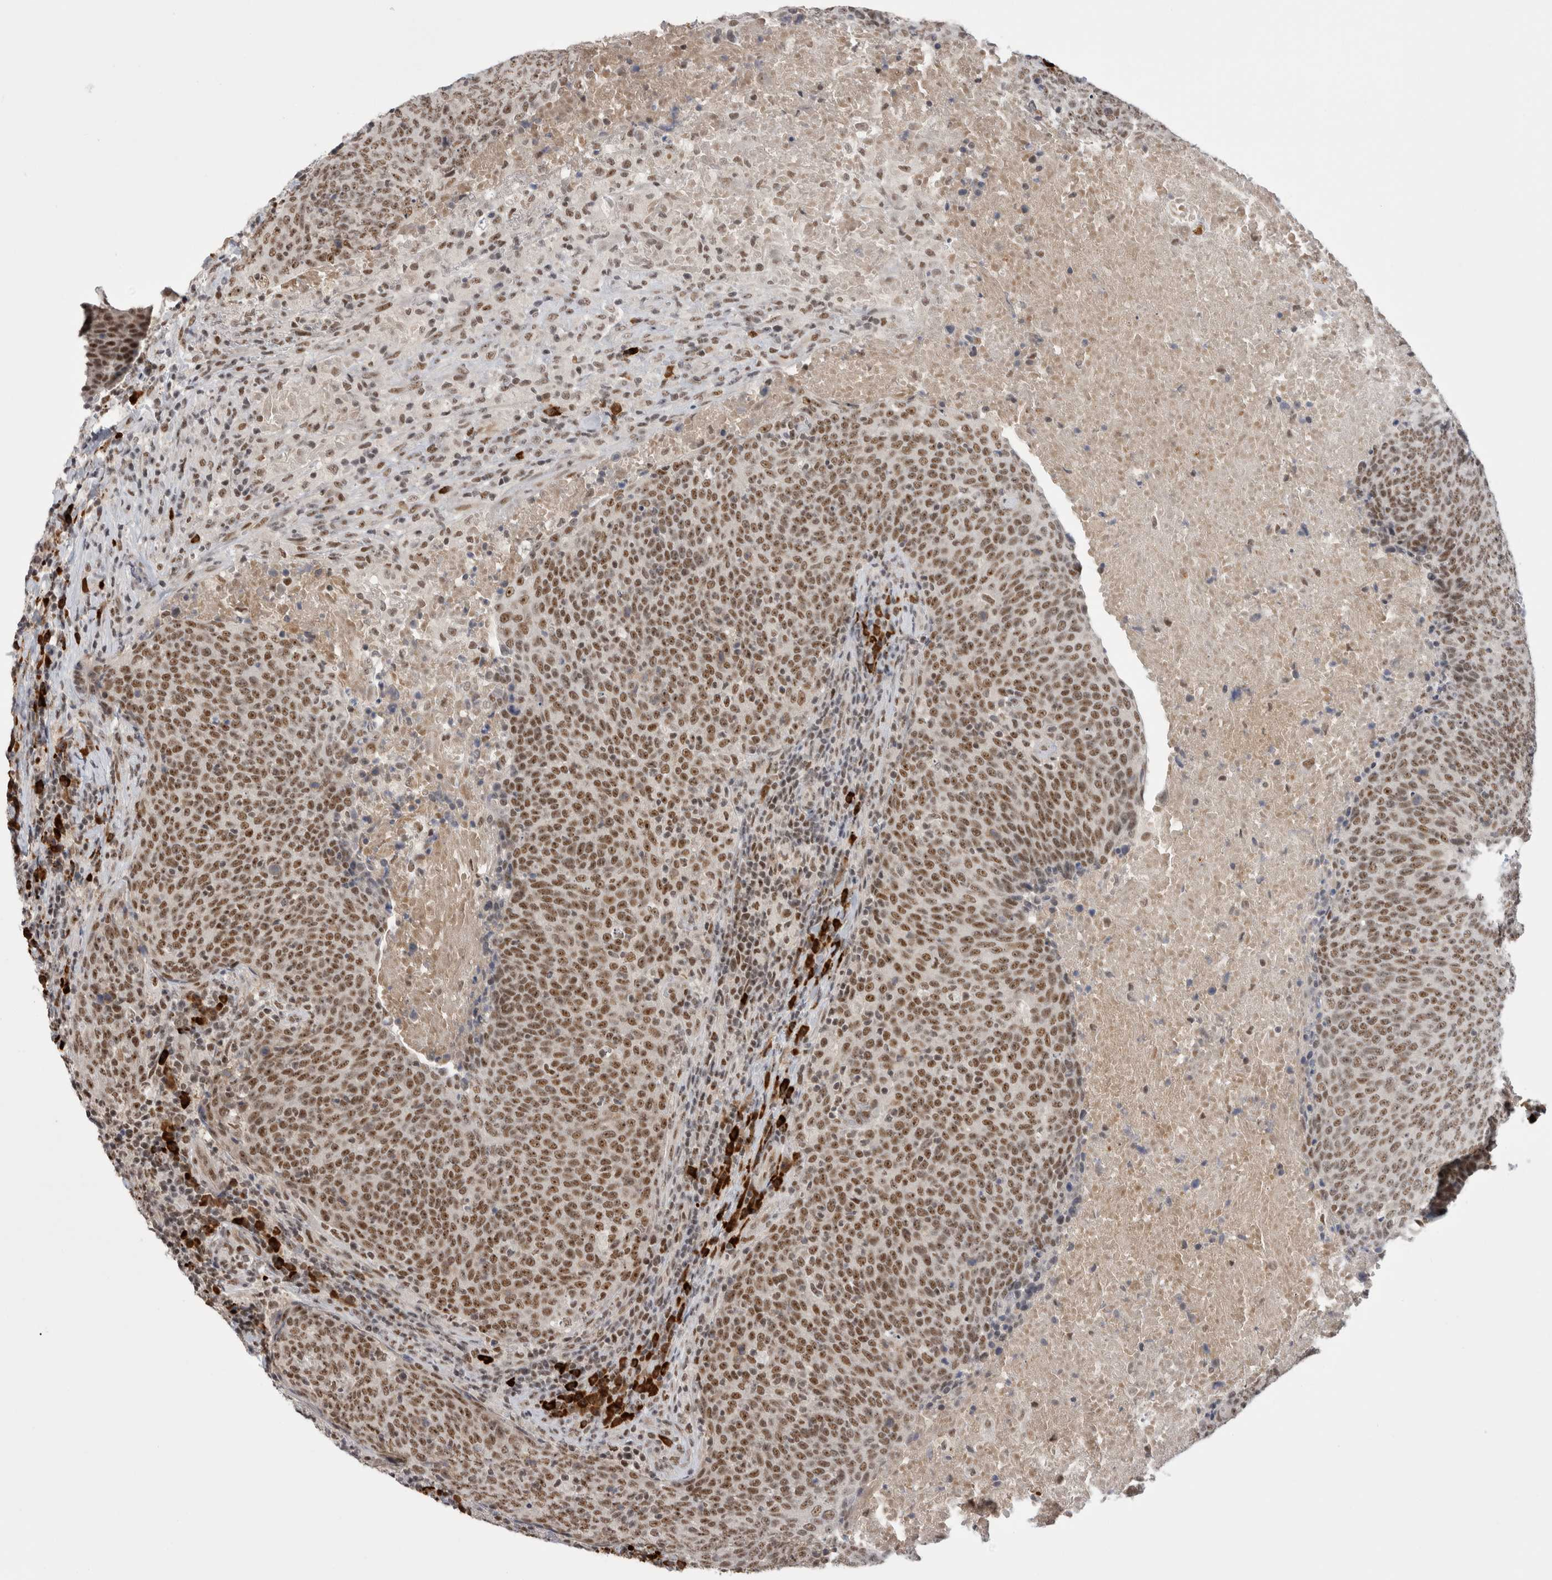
{"staining": {"intensity": "moderate", "quantity": ">75%", "location": "nuclear"}, "tissue": "head and neck cancer", "cell_type": "Tumor cells", "image_type": "cancer", "snomed": [{"axis": "morphology", "description": "Squamous cell carcinoma, NOS"}, {"axis": "morphology", "description": "Squamous cell carcinoma, metastatic, NOS"}, {"axis": "topography", "description": "Lymph node"}, {"axis": "topography", "description": "Head-Neck"}], "caption": "Immunohistochemical staining of human head and neck cancer (squamous cell carcinoma) reveals moderate nuclear protein expression in about >75% of tumor cells.", "gene": "ZNF24", "patient": {"sex": "male", "age": 62}}